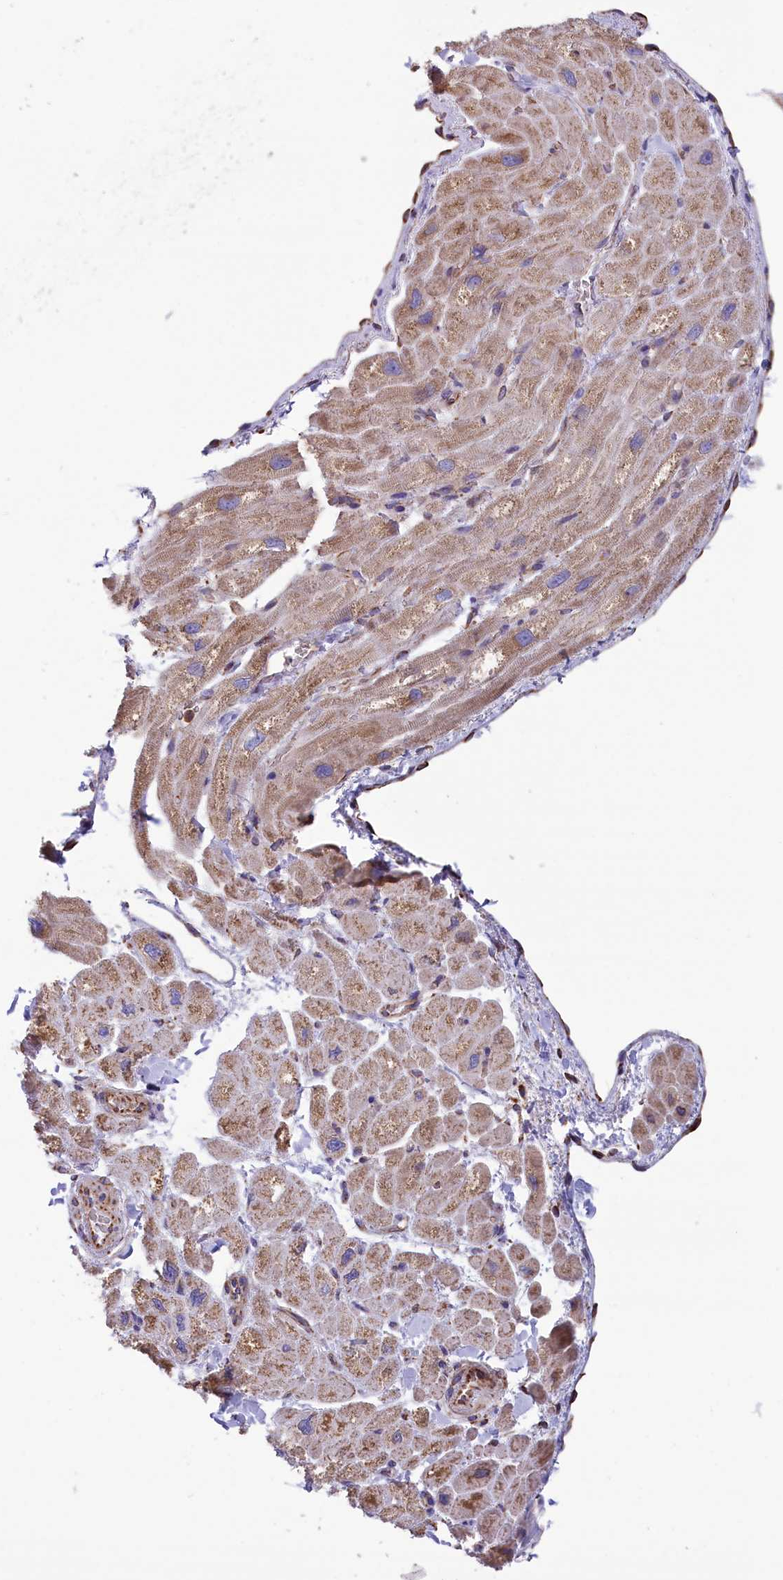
{"staining": {"intensity": "moderate", "quantity": "<25%", "location": "cytoplasmic/membranous"}, "tissue": "heart muscle", "cell_type": "Cardiomyocytes", "image_type": "normal", "snomed": [{"axis": "morphology", "description": "Normal tissue, NOS"}, {"axis": "topography", "description": "Heart"}], "caption": "This image exhibits IHC staining of unremarkable heart muscle, with low moderate cytoplasmic/membranous expression in about <25% of cardiomyocytes.", "gene": "GATB", "patient": {"sex": "male", "age": 65}}